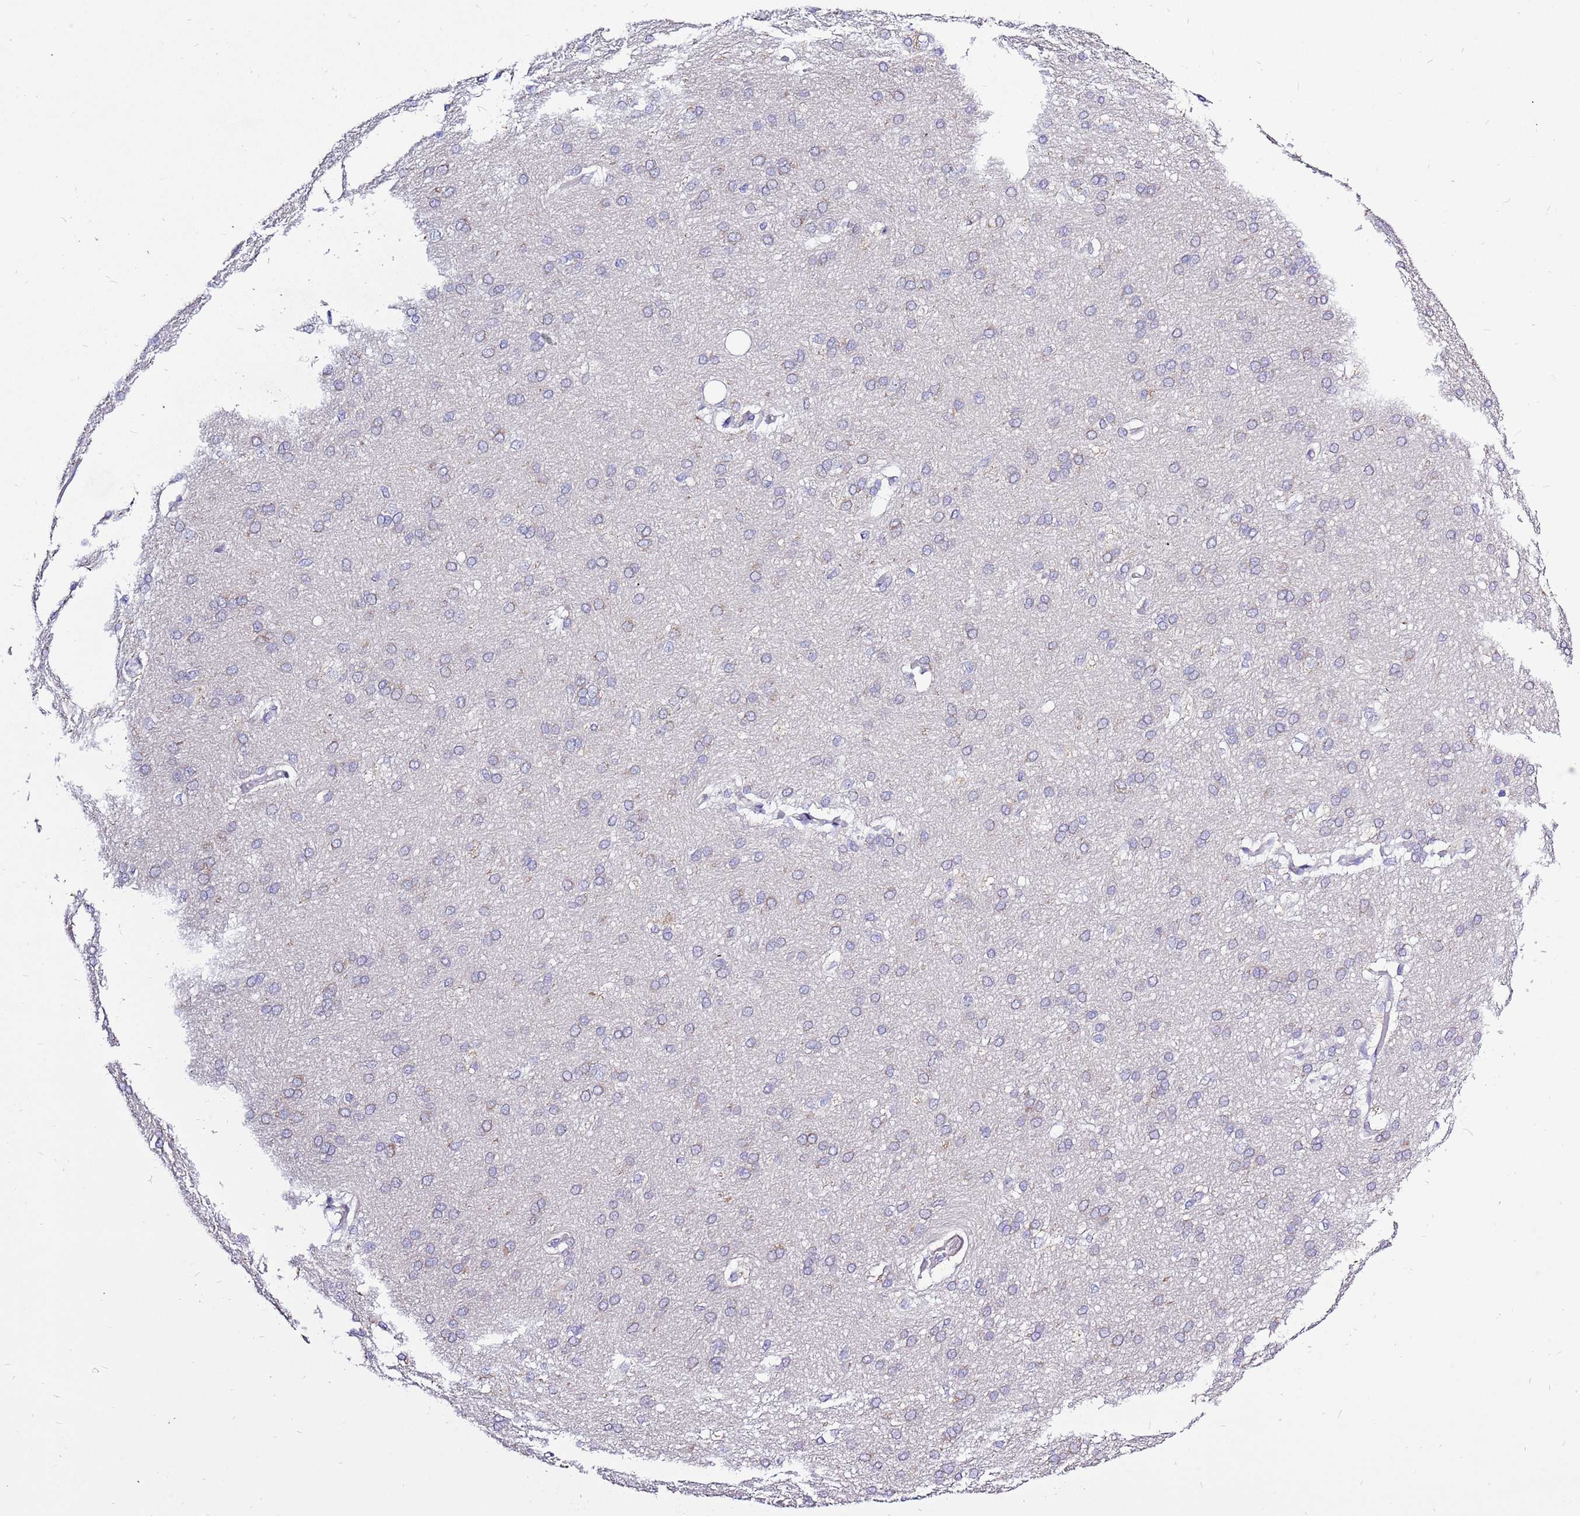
{"staining": {"intensity": "negative", "quantity": "none", "location": "none"}, "tissue": "cerebral cortex", "cell_type": "Endothelial cells", "image_type": "normal", "snomed": [{"axis": "morphology", "description": "Normal tissue, NOS"}, {"axis": "topography", "description": "Cerebral cortex"}], "caption": "This is an immunohistochemistry histopathology image of unremarkable cerebral cortex. There is no positivity in endothelial cells.", "gene": "GLCE", "patient": {"sex": "male", "age": 62}}